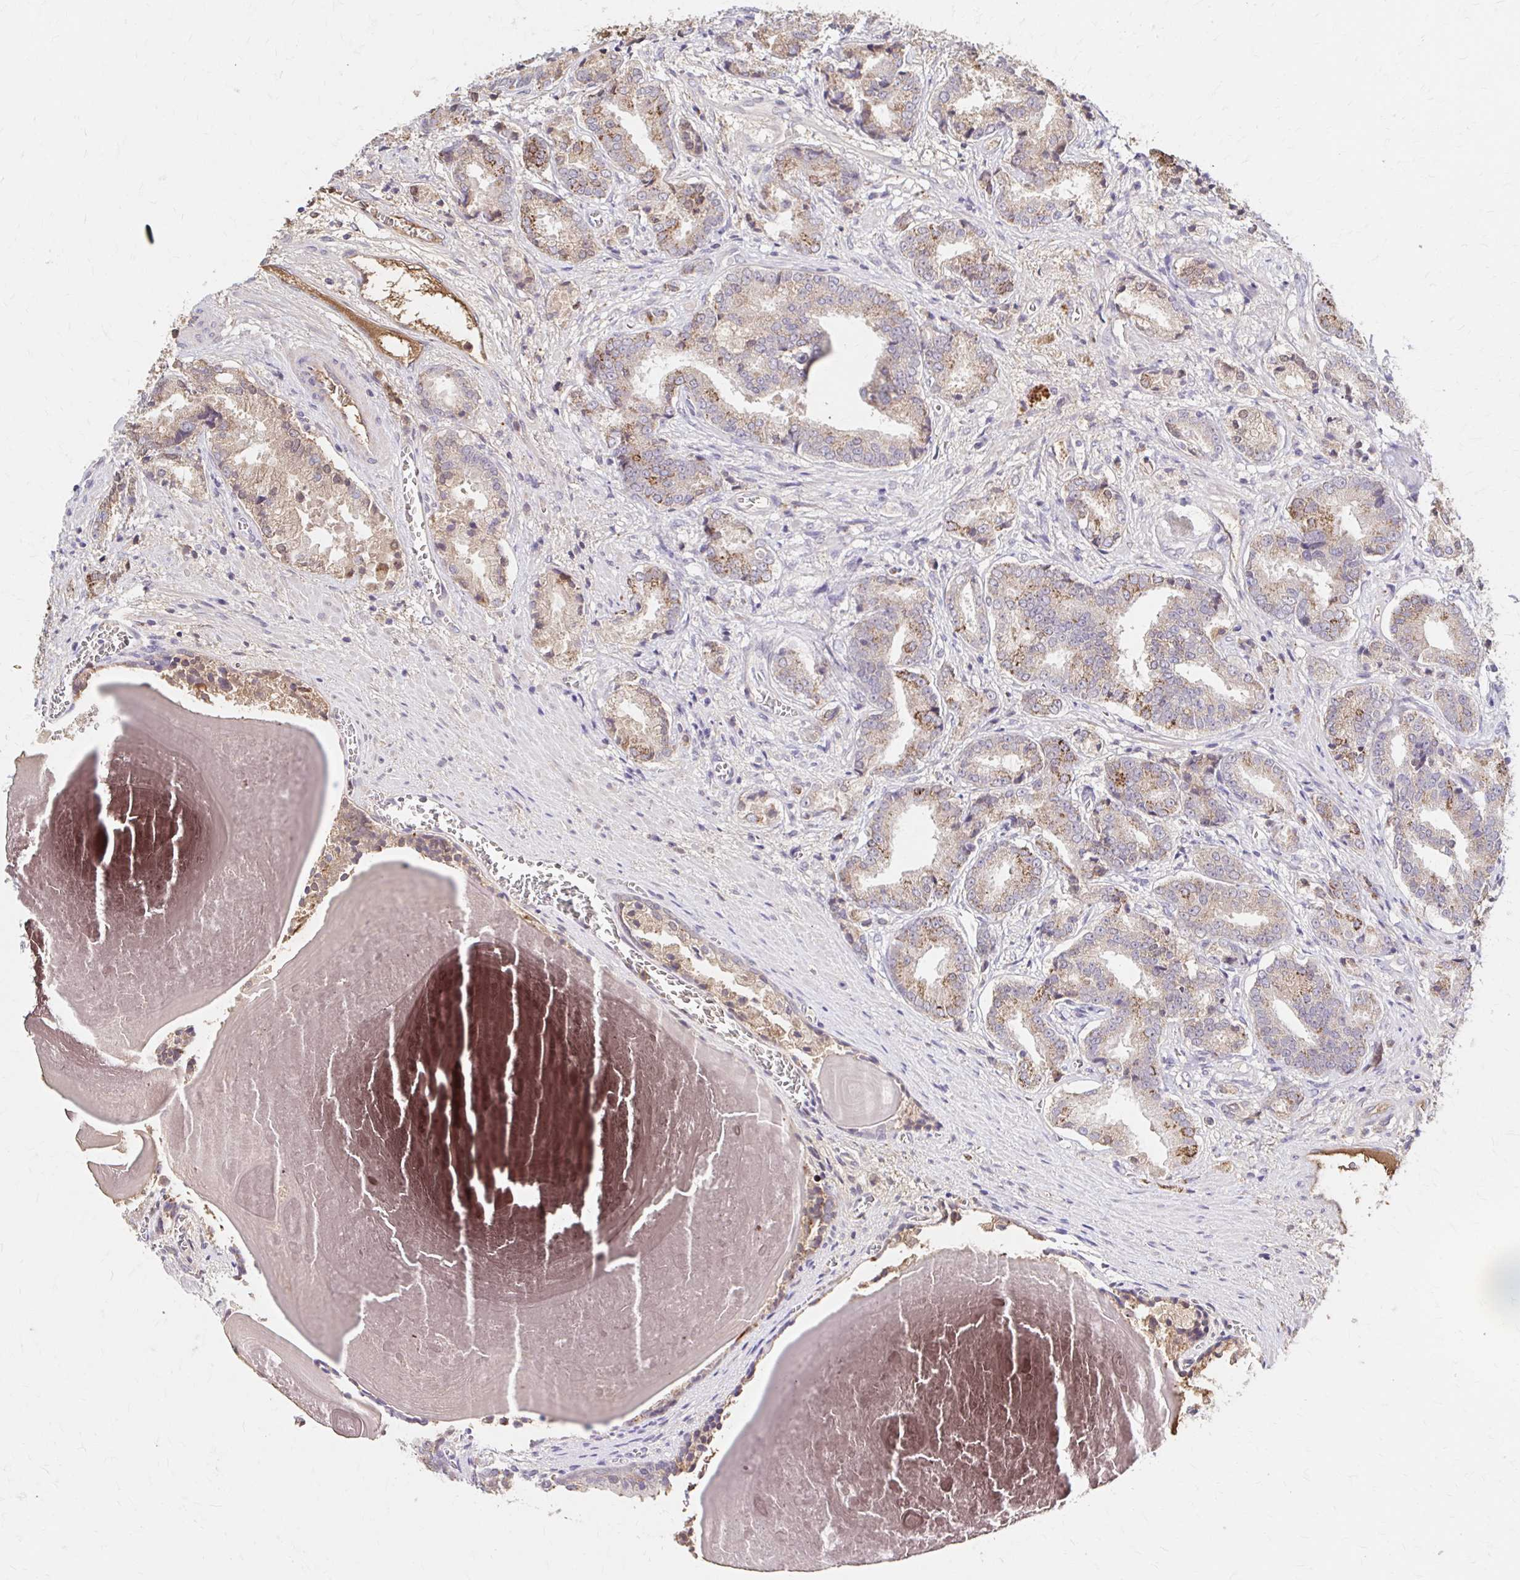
{"staining": {"intensity": "weak", "quantity": "25%-75%", "location": "cytoplasmic/membranous"}, "tissue": "prostate cancer", "cell_type": "Tumor cells", "image_type": "cancer", "snomed": [{"axis": "morphology", "description": "Adenocarcinoma, High grade"}, {"axis": "topography", "description": "Prostate and seminal vesicle, NOS"}], "caption": "Immunohistochemistry of human prostate high-grade adenocarcinoma displays low levels of weak cytoplasmic/membranous staining in about 25%-75% of tumor cells.", "gene": "HMGCS2", "patient": {"sex": "male", "age": 61}}